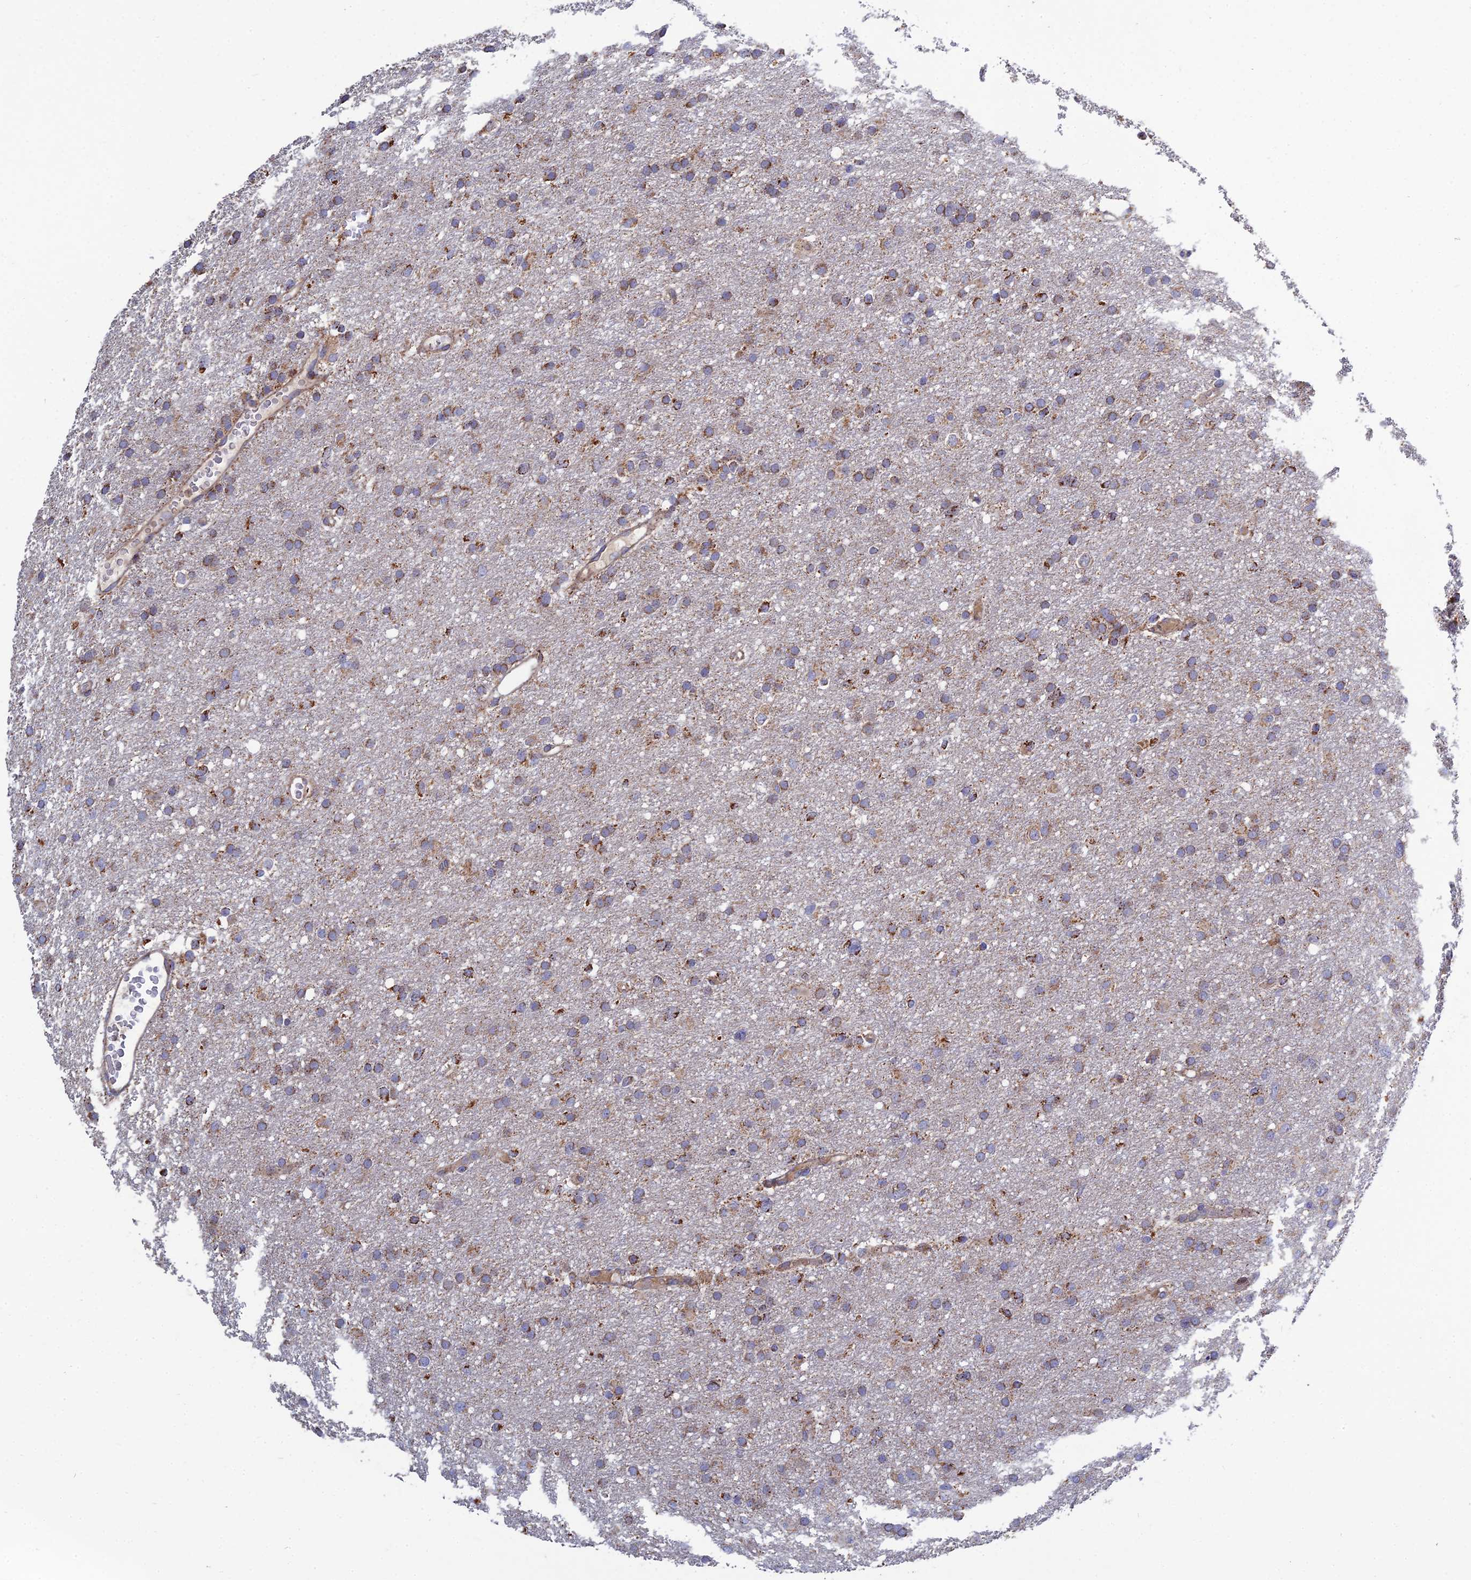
{"staining": {"intensity": "moderate", "quantity": ">75%", "location": "cytoplasmic/membranous"}, "tissue": "glioma", "cell_type": "Tumor cells", "image_type": "cancer", "snomed": [{"axis": "morphology", "description": "Glioma, malignant, High grade"}, {"axis": "topography", "description": "Cerebral cortex"}], "caption": "Brown immunohistochemical staining in human glioma demonstrates moderate cytoplasmic/membranous positivity in approximately >75% of tumor cells. The staining was performed using DAB to visualize the protein expression in brown, while the nuclei were stained in blue with hematoxylin (Magnification: 20x).", "gene": "RIC8B", "patient": {"sex": "female", "age": 36}}